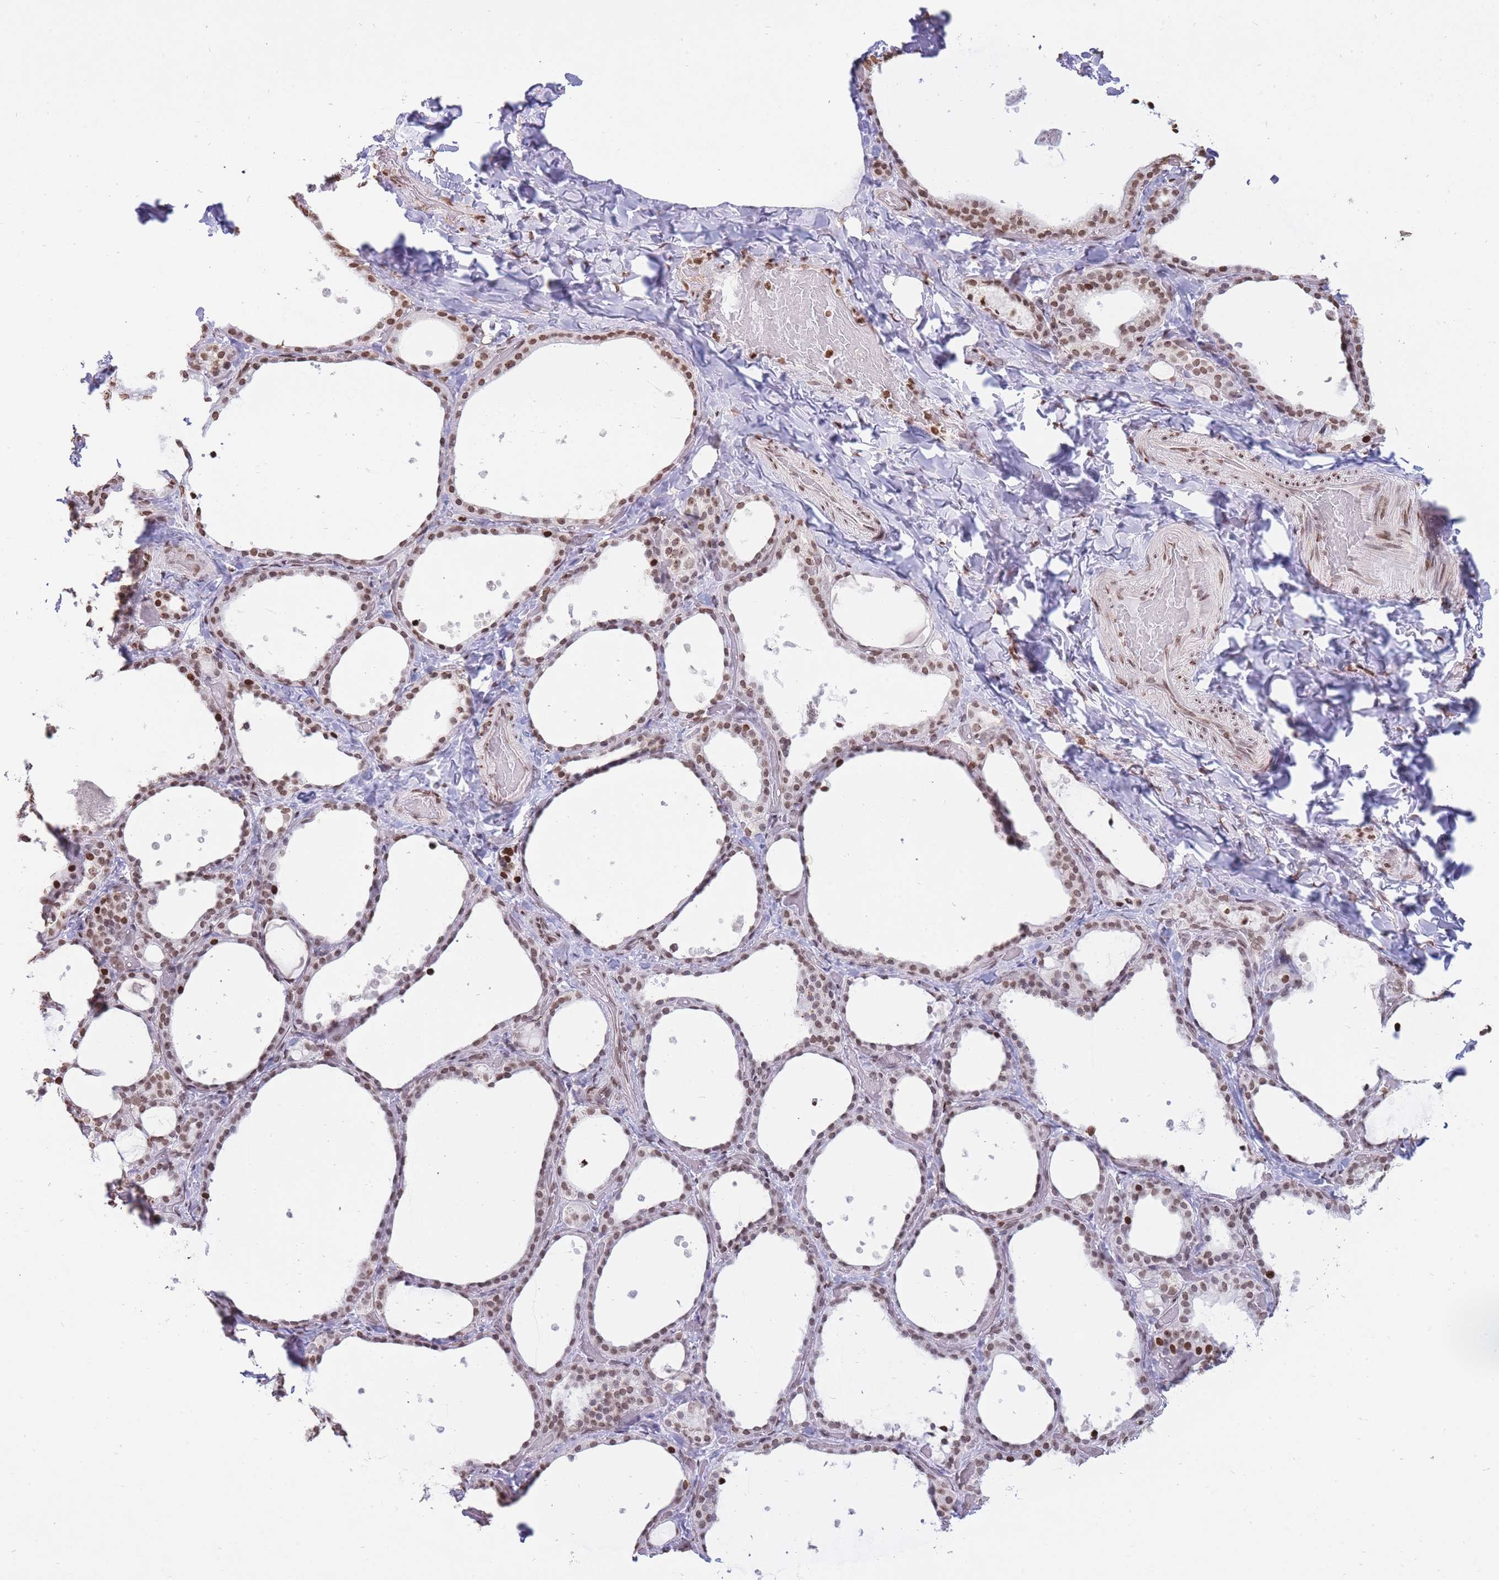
{"staining": {"intensity": "moderate", "quantity": ">75%", "location": "nuclear"}, "tissue": "thyroid gland", "cell_type": "Glandular cells", "image_type": "normal", "snomed": [{"axis": "morphology", "description": "Normal tissue, NOS"}, {"axis": "topography", "description": "Thyroid gland"}], "caption": "Immunohistochemistry (IHC) image of normal thyroid gland: human thyroid gland stained using immunohistochemistry (IHC) reveals medium levels of moderate protein expression localized specifically in the nuclear of glandular cells, appearing as a nuclear brown color.", "gene": "SHISAL1", "patient": {"sex": "female", "age": 44}}